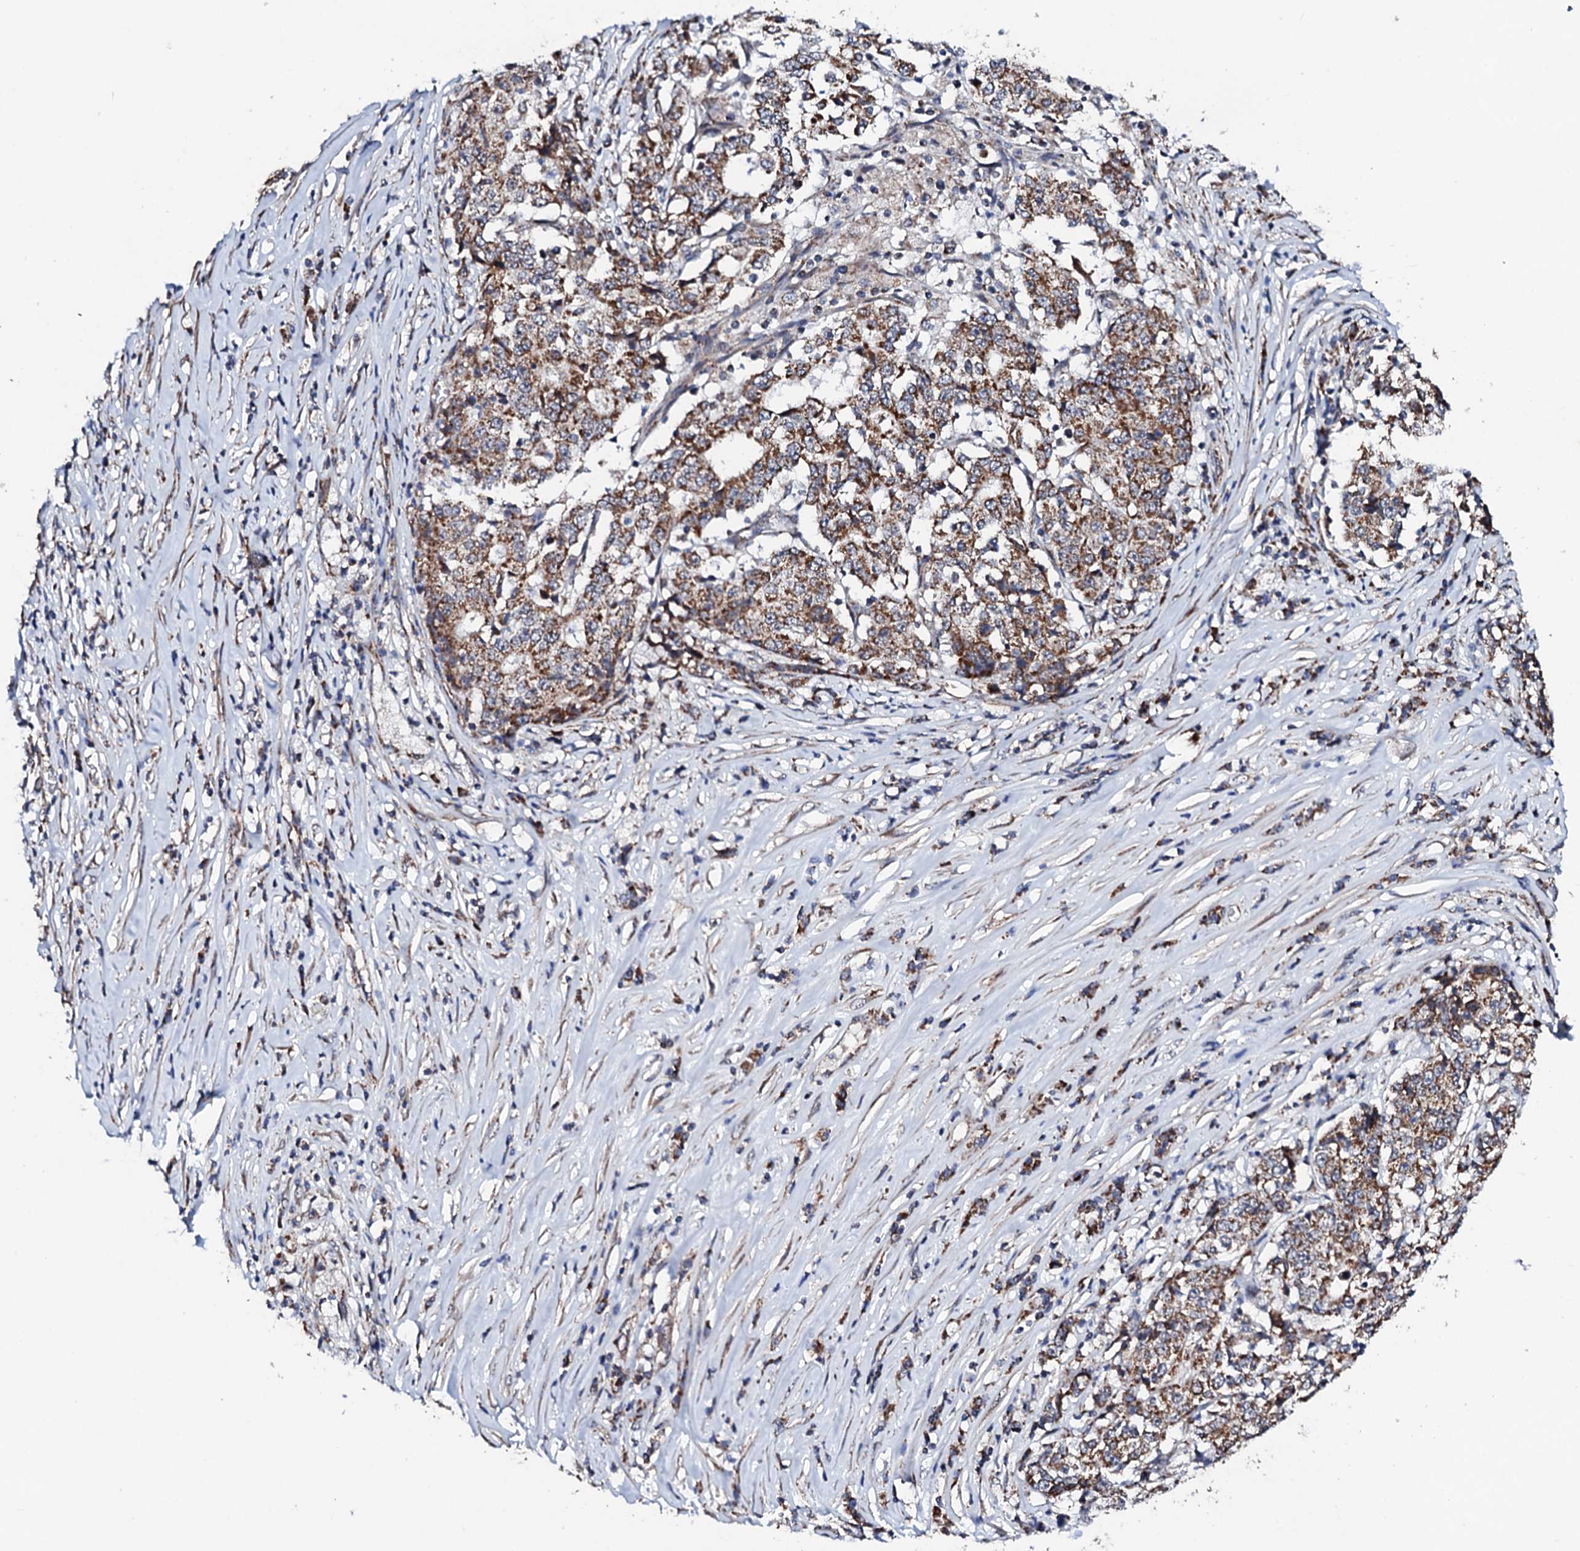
{"staining": {"intensity": "moderate", "quantity": ">75%", "location": "cytoplasmic/membranous"}, "tissue": "stomach cancer", "cell_type": "Tumor cells", "image_type": "cancer", "snomed": [{"axis": "morphology", "description": "Adenocarcinoma, NOS"}, {"axis": "topography", "description": "Stomach"}], "caption": "Tumor cells exhibit medium levels of moderate cytoplasmic/membranous staining in about >75% of cells in stomach adenocarcinoma.", "gene": "MTIF3", "patient": {"sex": "male", "age": 59}}